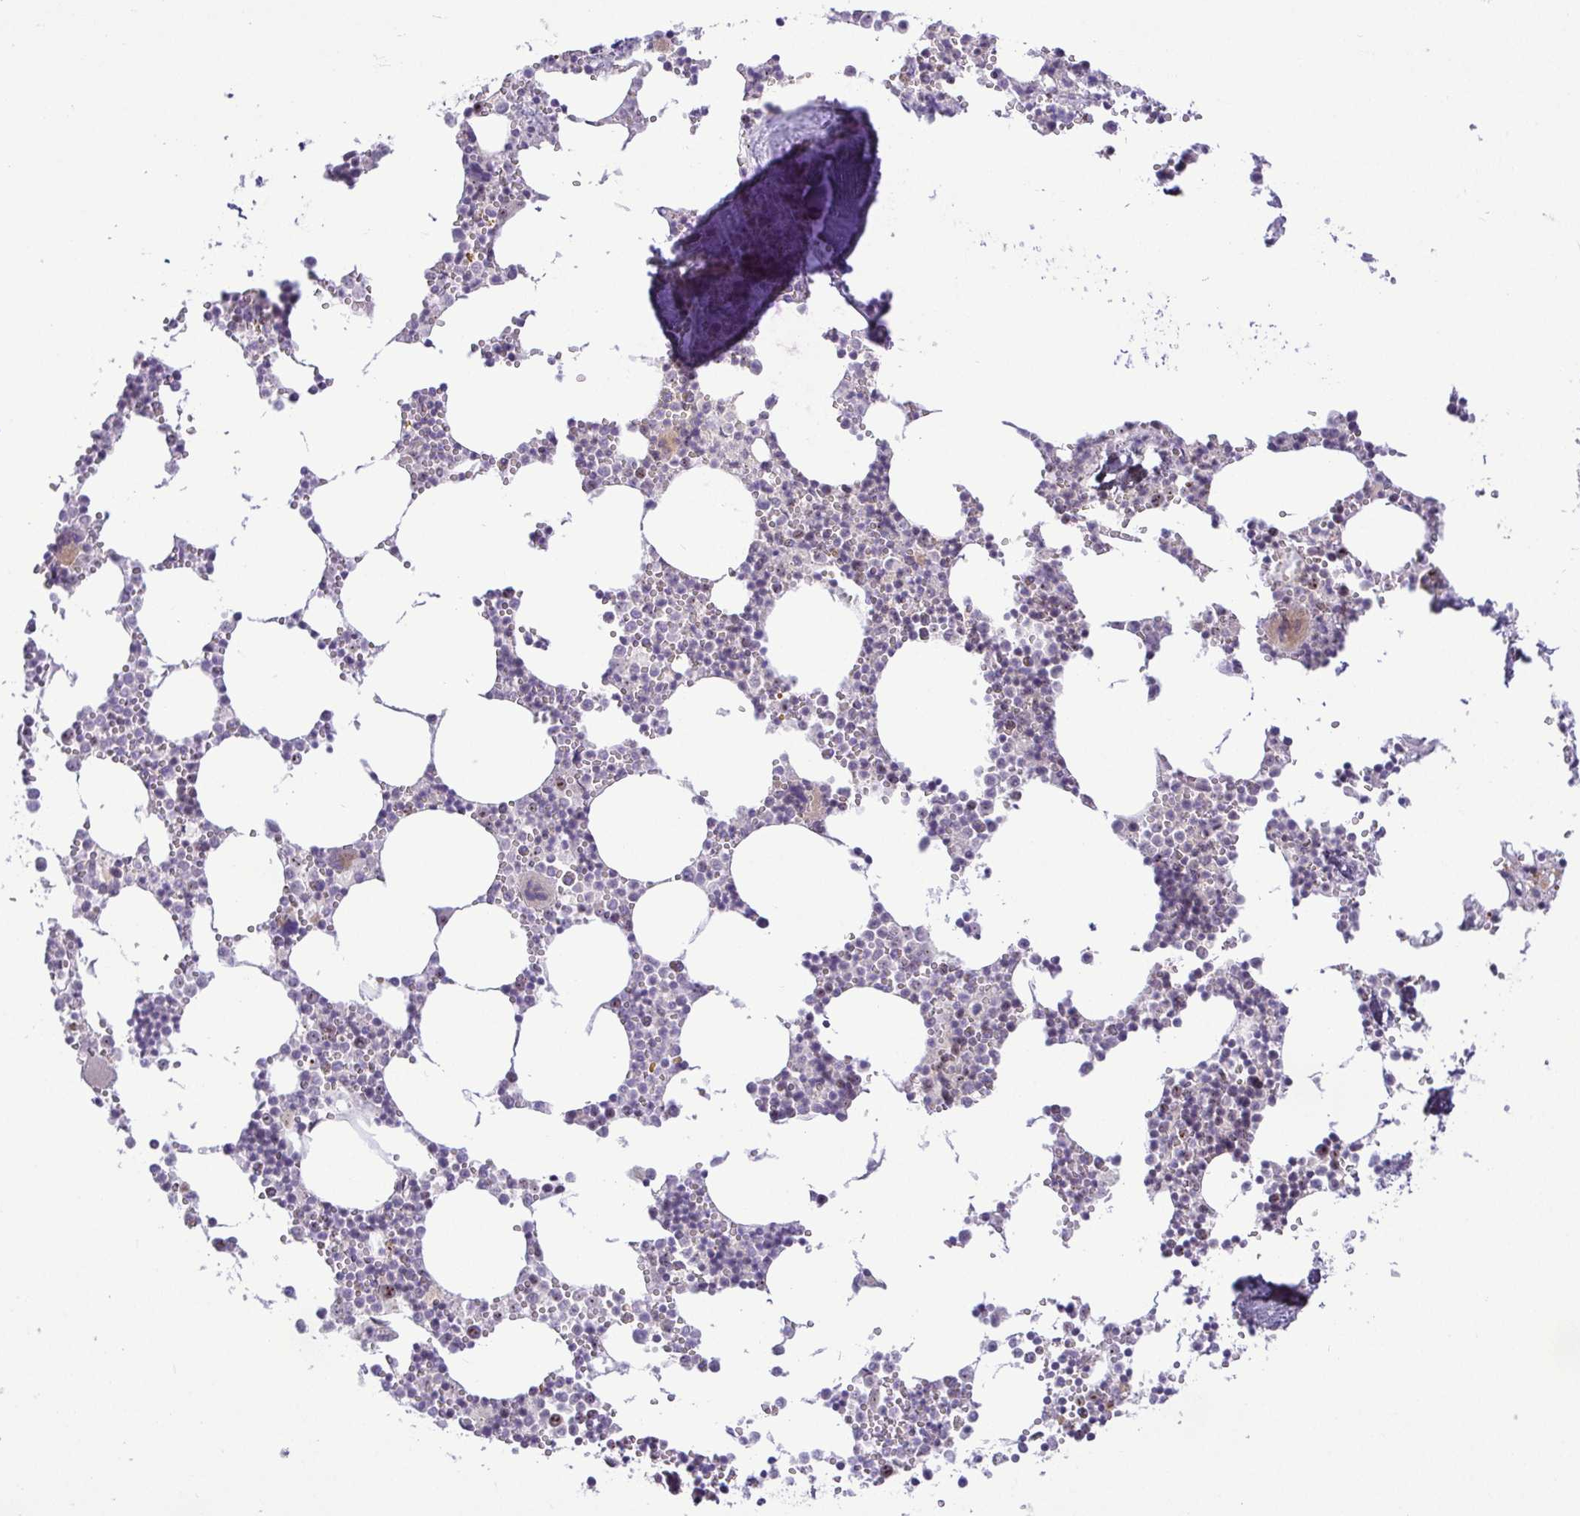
{"staining": {"intensity": "weak", "quantity": "<25%", "location": "cytoplasmic/membranous"}, "tissue": "bone marrow", "cell_type": "Hematopoietic cells", "image_type": "normal", "snomed": [{"axis": "morphology", "description": "Normal tissue, NOS"}, {"axis": "topography", "description": "Bone marrow"}], "caption": "Immunohistochemical staining of benign human bone marrow shows no significant expression in hematopoietic cells.", "gene": "RSL24D1", "patient": {"sex": "male", "age": 54}}